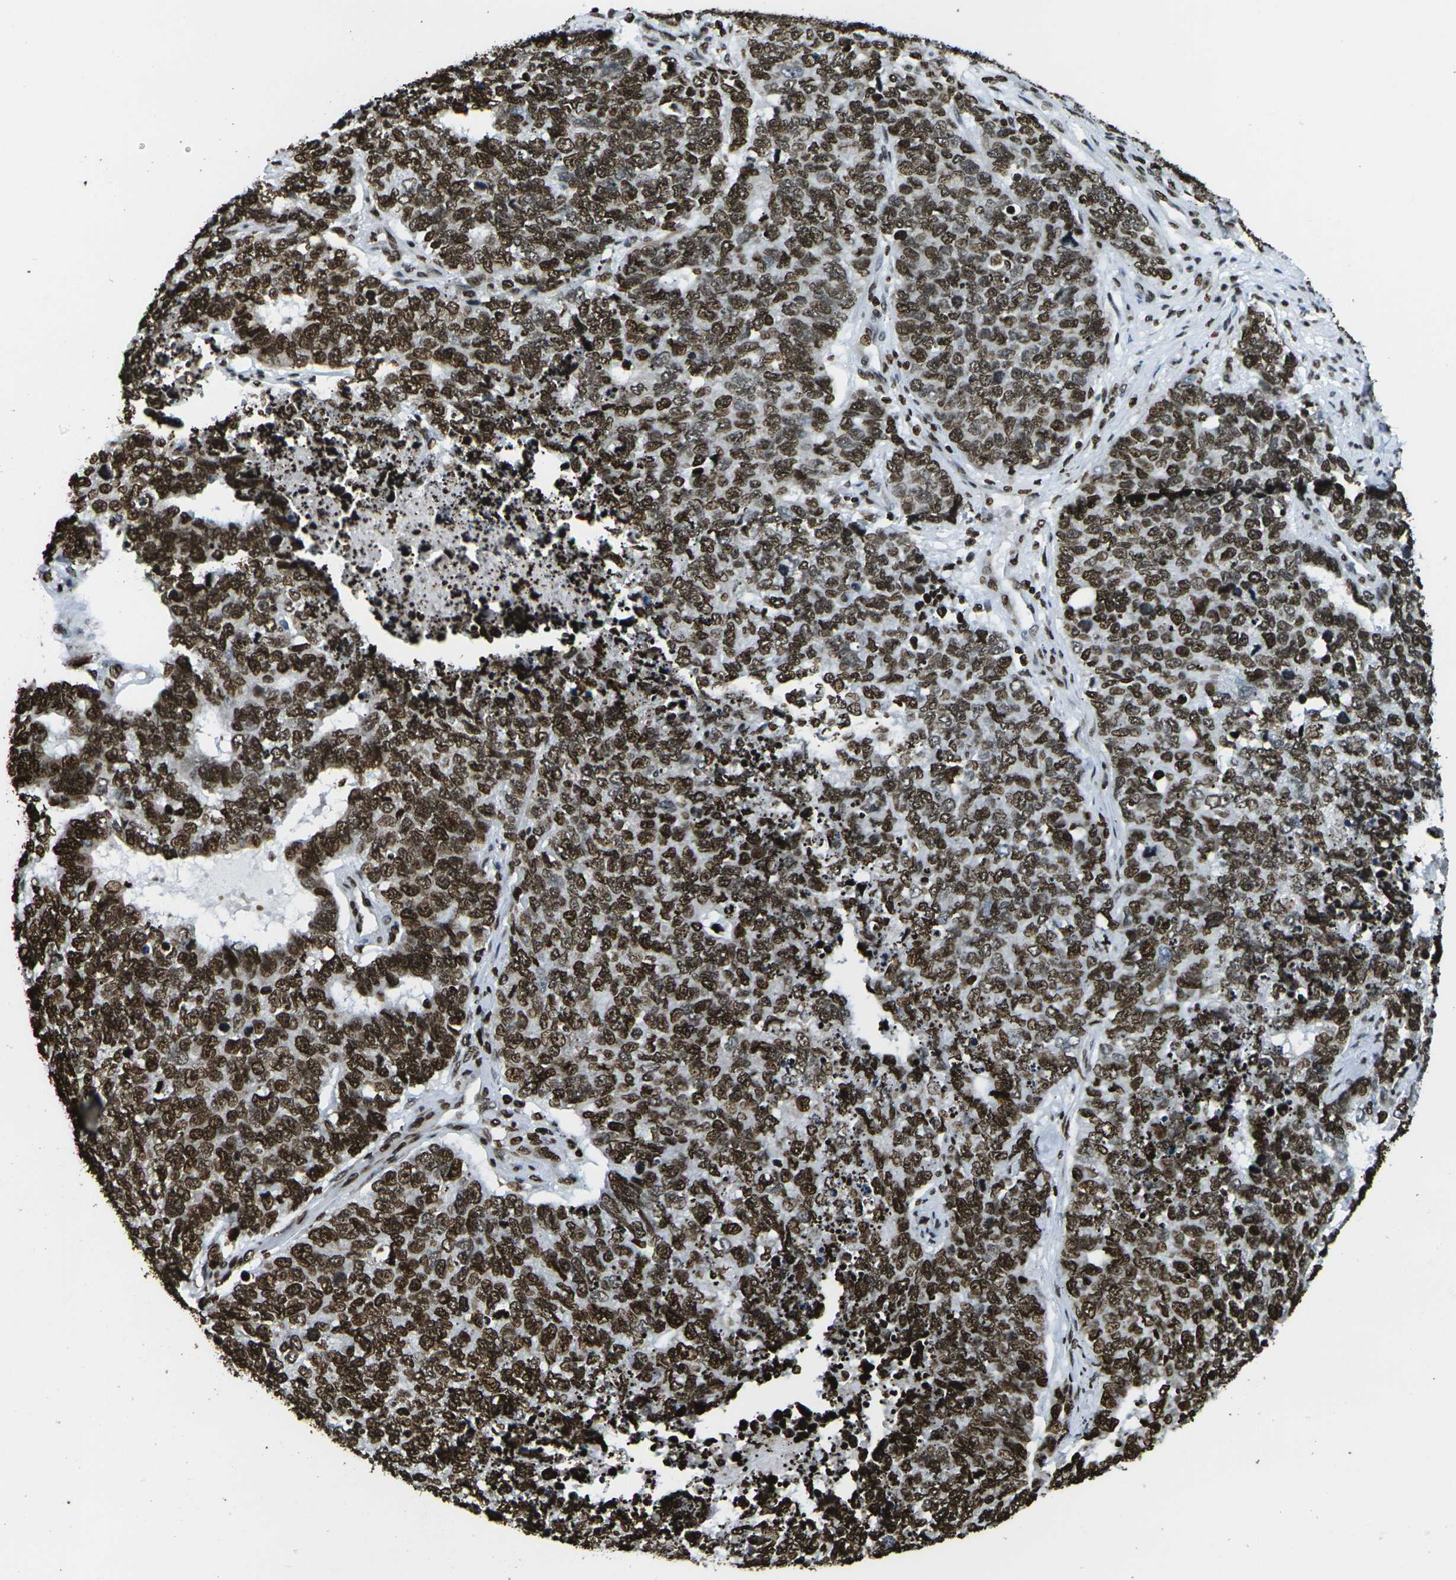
{"staining": {"intensity": "strong", "quantity": ">75%", "location": "nuclear"}, "tissue": "cervical cancer", "cell_type": "Tumor cells", "image_type": "cancer", "snomed": [{"axis": "morphology", "description": "Squamous cell carcinoma, NOS"}, {"axis": "topography", "description": "Cervix"}], "caption": "The micrograph reveals immunohistochemical staining of cervical cancer (squamous cell carcinoma). There is strong nuclear expression is present in approximately >75% of tumor cells. (Stains: DAB in brown, nuclei in blue, Microscopy: brightfield microscopy at high magnification).", "gene": "H1-2", "patient": {"sex": "female", "age": 63}}